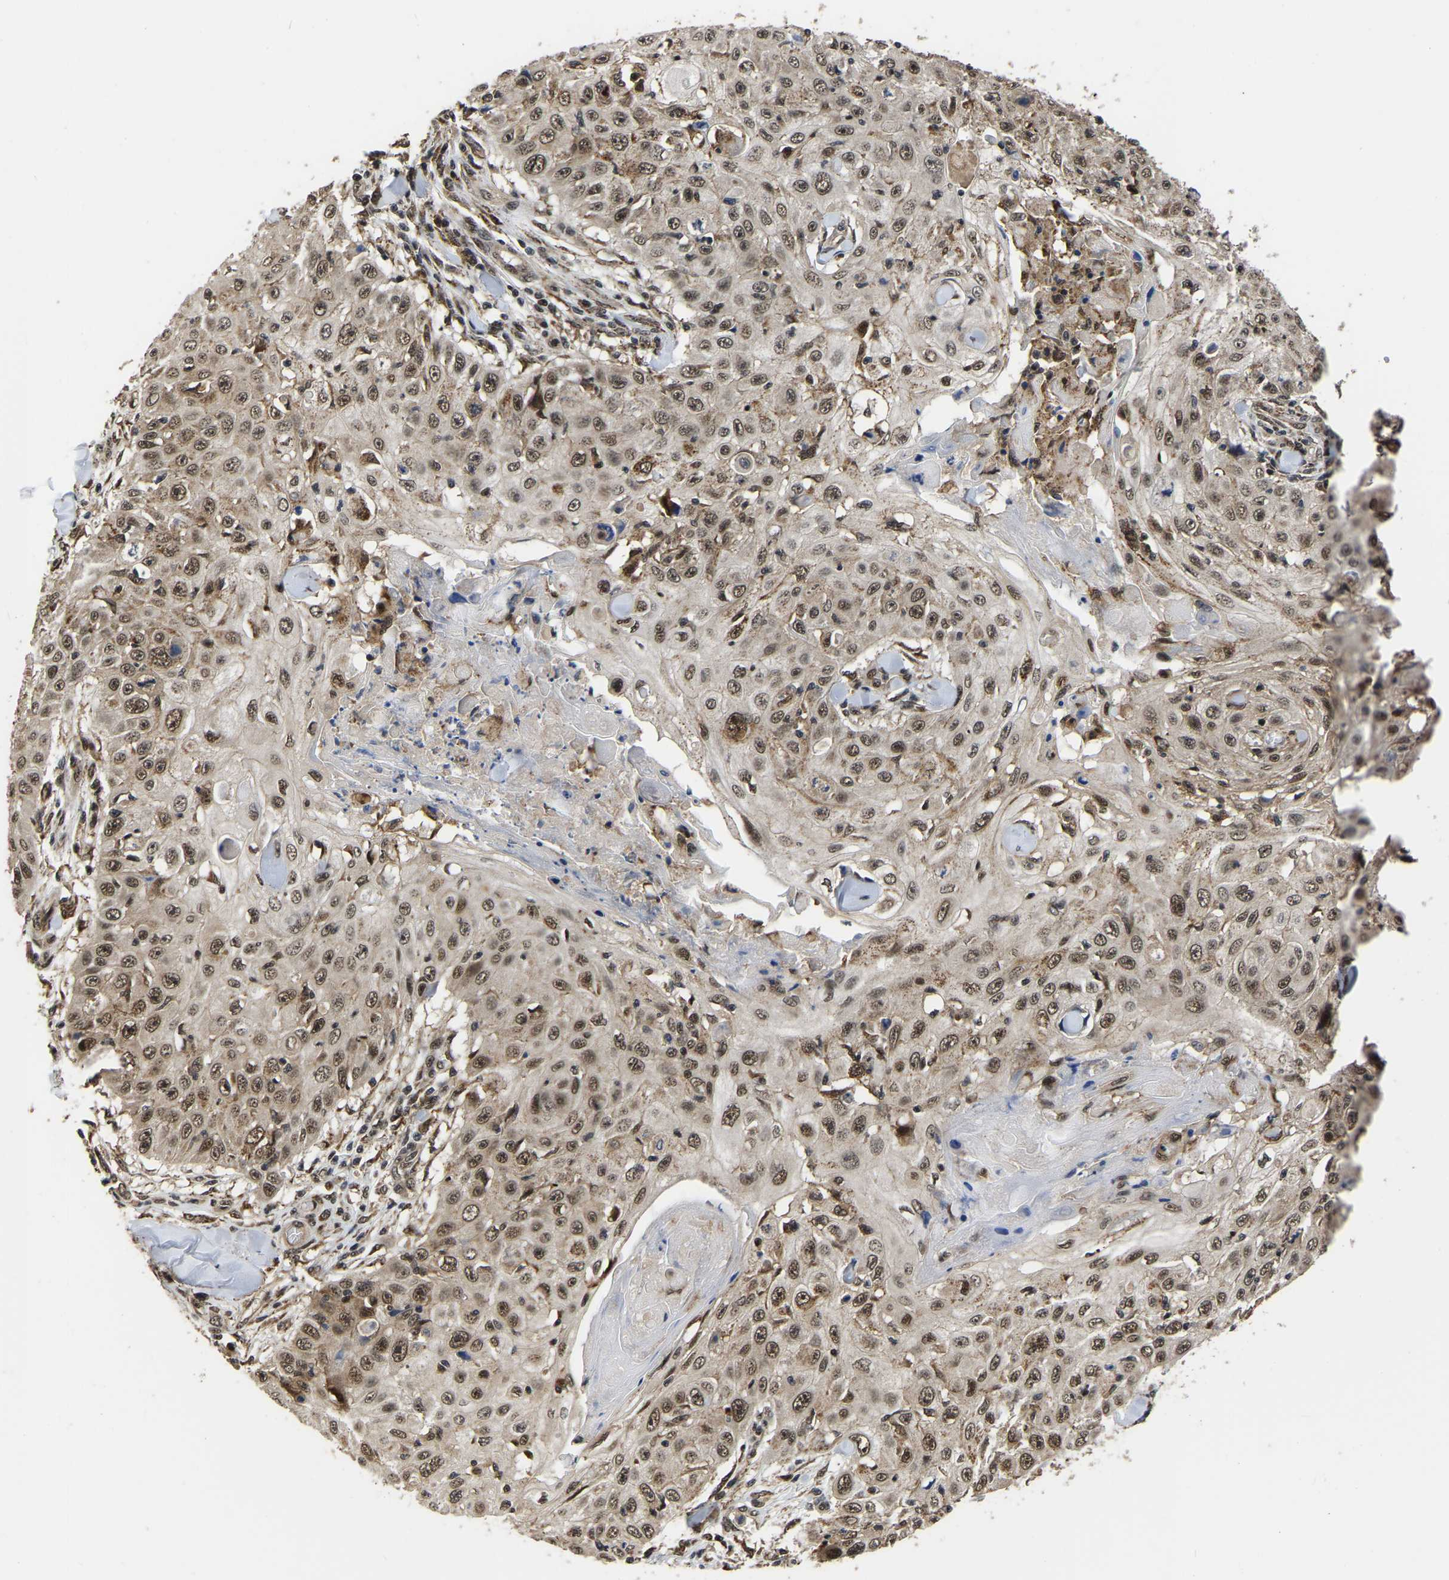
{"staining": {"intensity": "moderate", "quantity": ">75%", "location": "cytoplasmic/membranous,nuclear"}, "tissue": "skin cancer", "cell_type": "Tumor cells", "image_type": "cancer", "snomed": [{"axis": "morphology", "description": "Squamous cell carcinoma, NOS"}, {"axis": "topography", "description": "Skin"}], "caption": "Approximately >75% of tumor cells in squamous cell carcinoma (skin) reveal moderate cytoplasmic/membranous and nuclear protein positivity as visualized by brown immunohistochemical staining.", "gene": "CIAO1", "patient": {"sex": "male", "age": 86}}